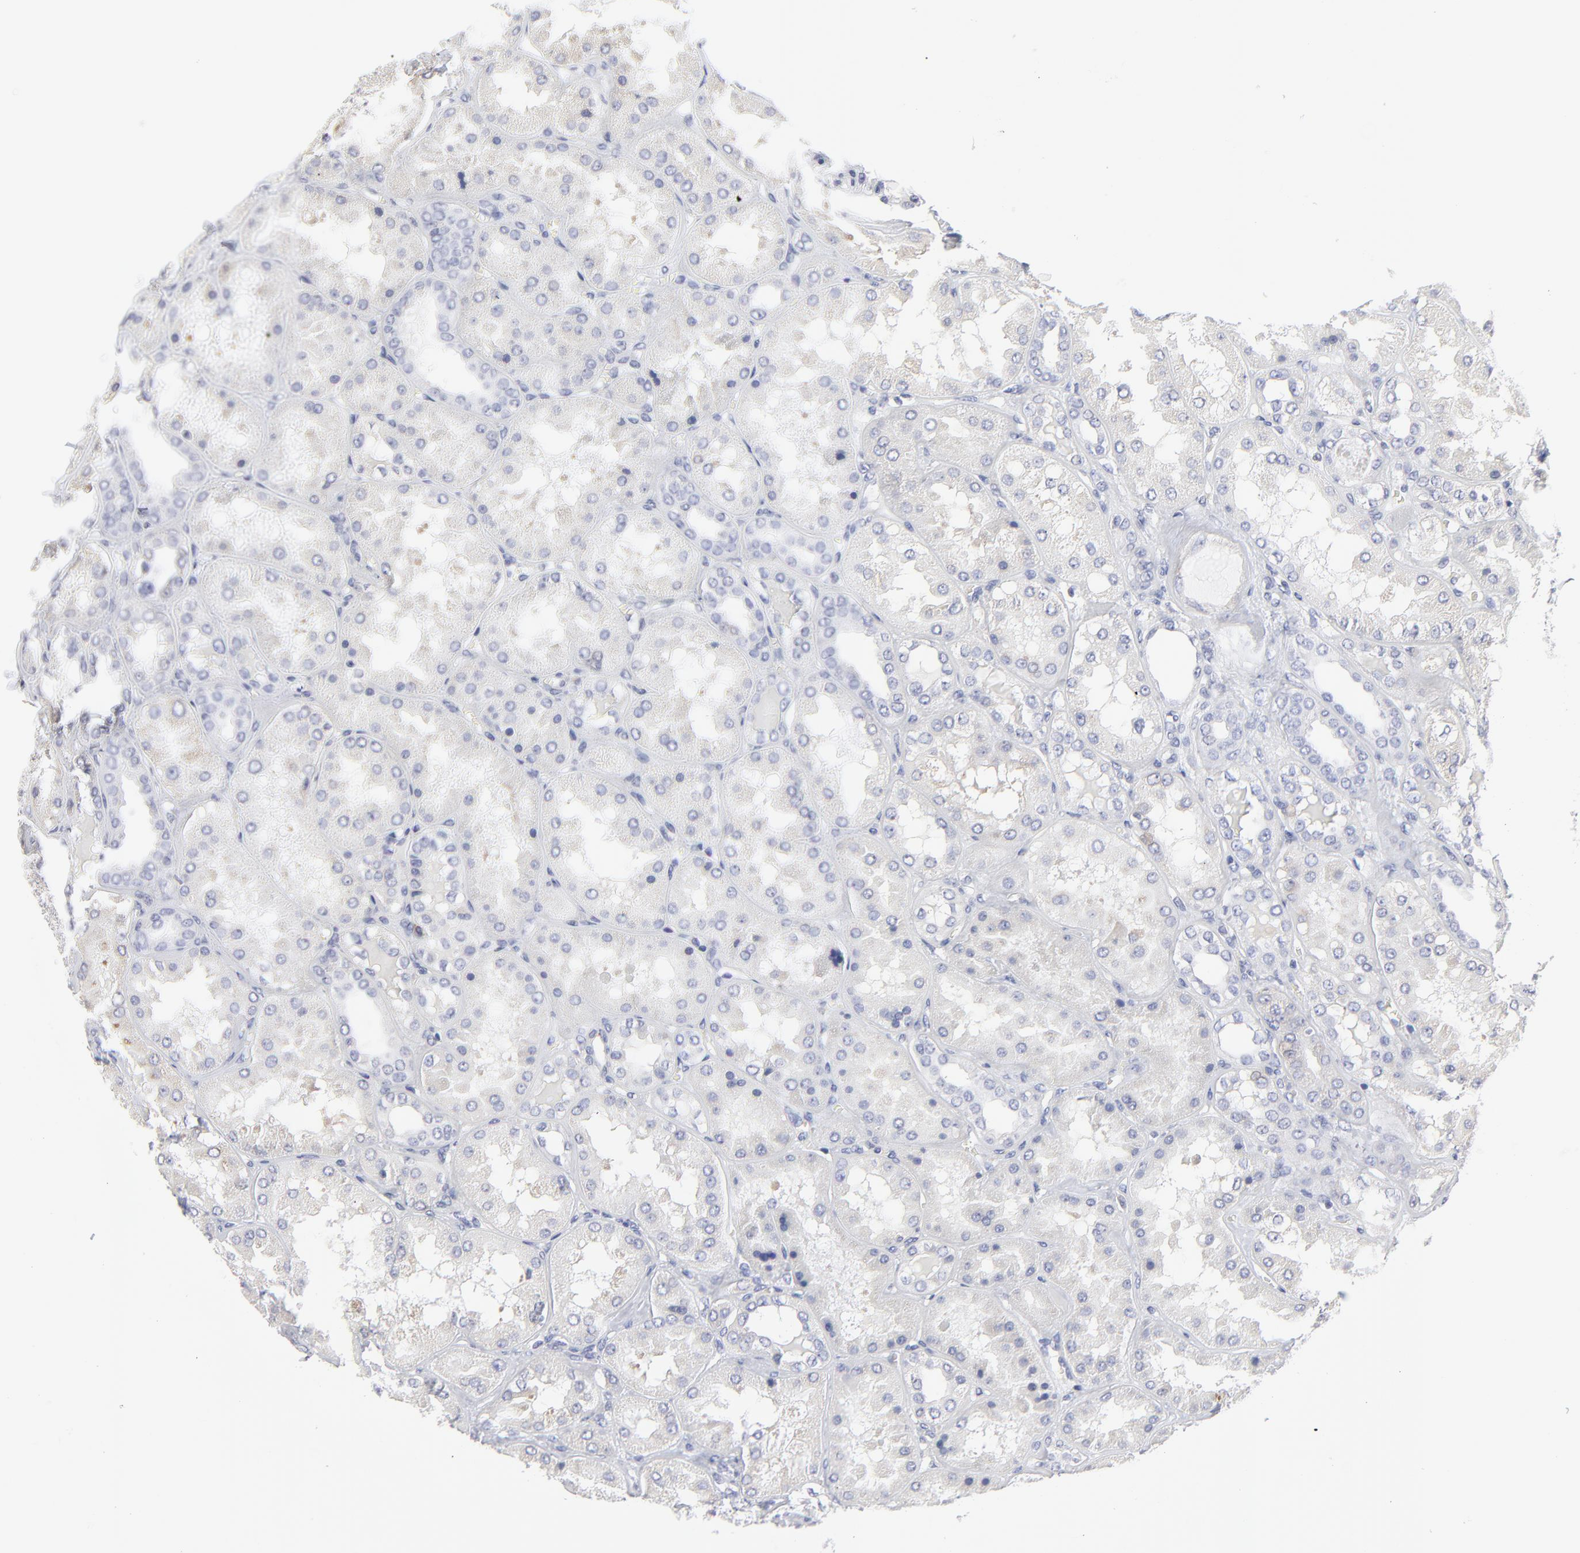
{"staining": {"intensity": "negative", "quantity": "none", "location": "none"}, "tissue": "kidney", "cell_type": "Cells in glomeruli", "image_type": "normal", "snomed": [{"axis": "morphology", "description": "Normal tissue, NOS"}, {"axis": "topography", "description": "Kidney"}], "caption": "High power microscopy image of an IHC image of normal kidney, revealing no significant staining in cells in glomeruli. (Stains: DAB (3,3'-diaminobenzidine) immunohistochemistry with hematoxylin counter stain, Microscopy: brightfield microscopy at high magnification).", "gene": "TRIM22", "patient": {"sex": "female", "age": 56}}